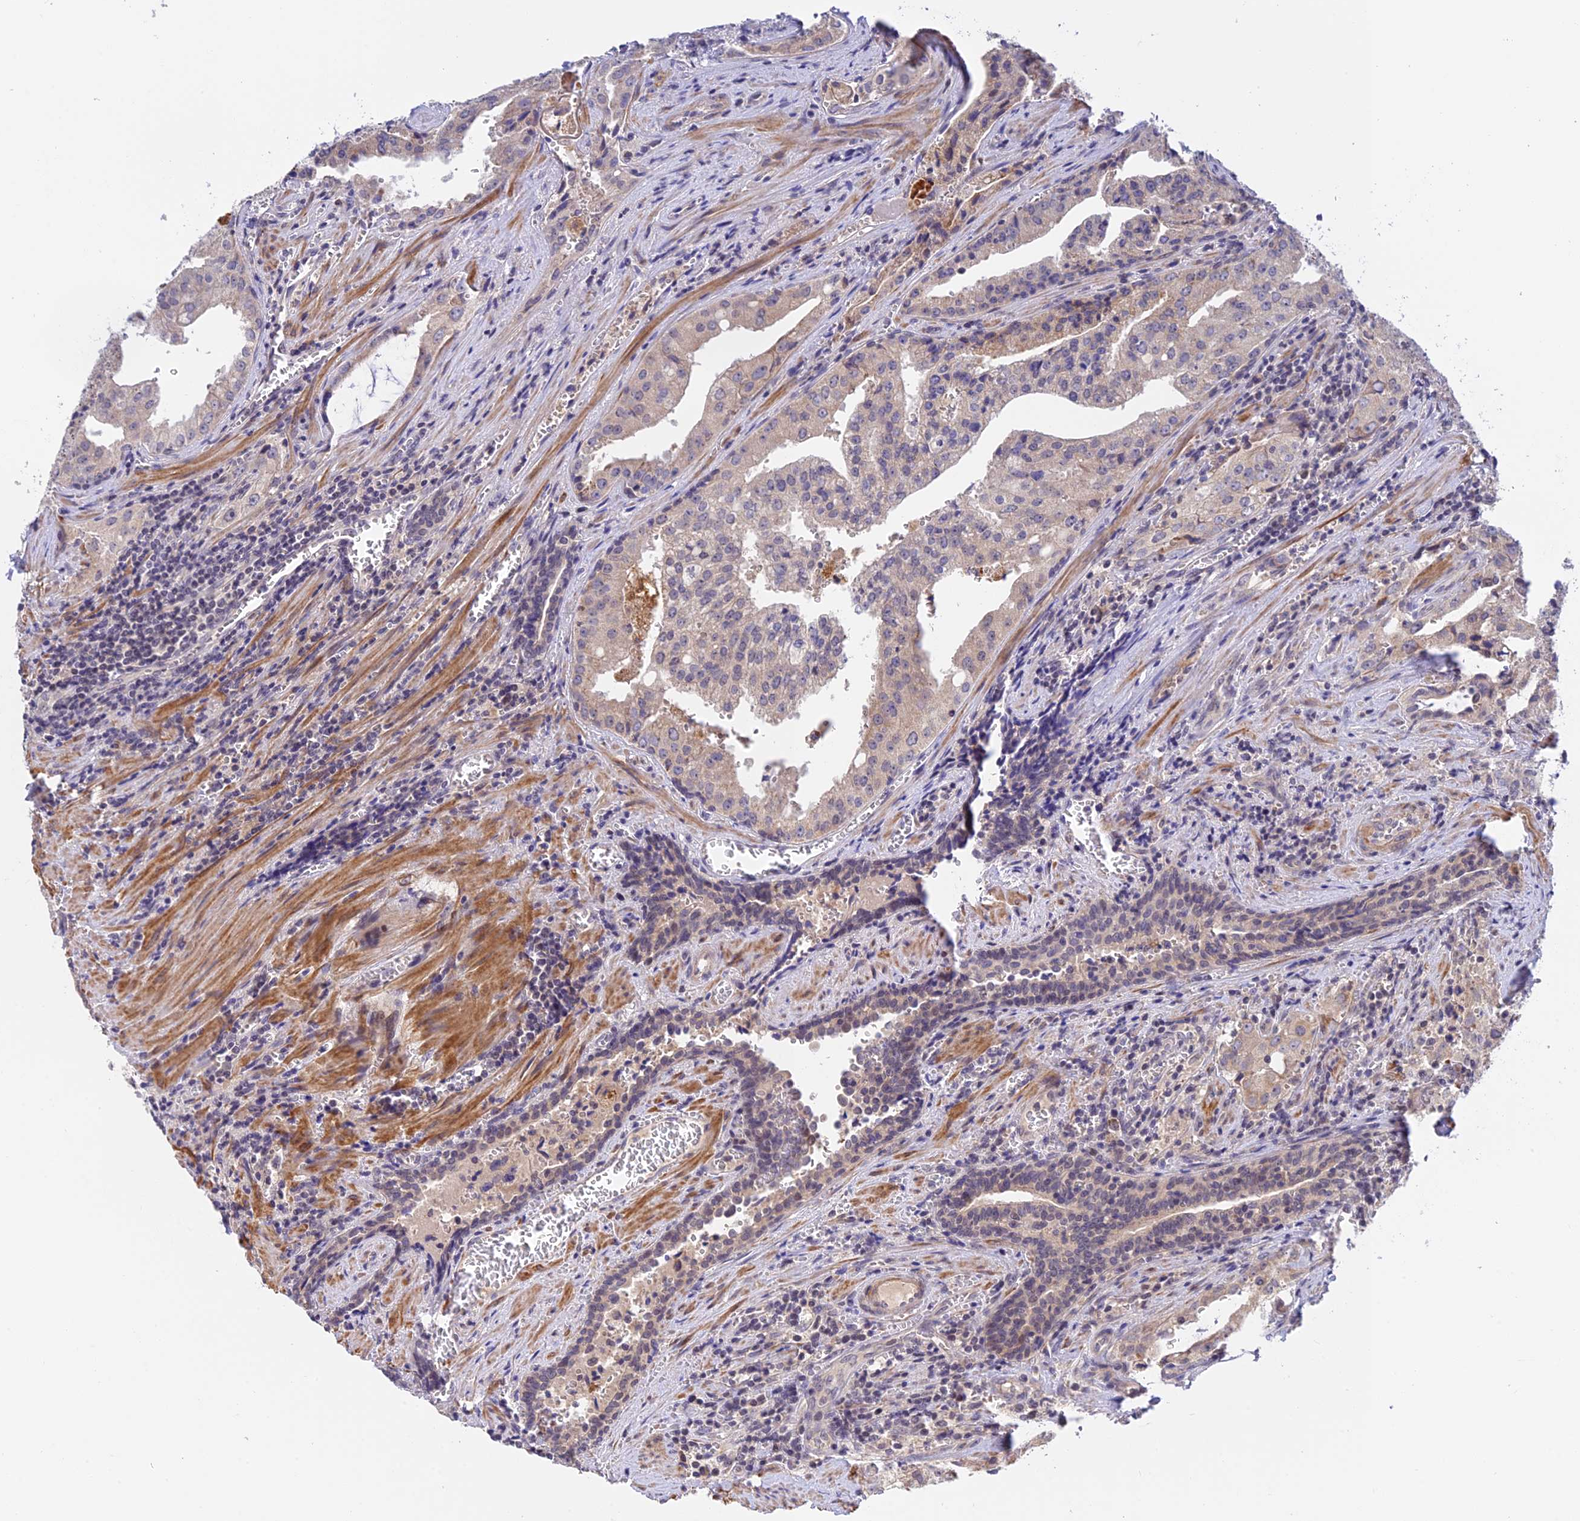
{"staining": {"intensity": "weak", "quantity": "<25%", "location": "cytoplasmic/membranous"}, "tissue": "prostate cancer", "cell_type": "Tumor cells", "image_type": "cancer", "snomed": [{"axis": "morphology", "description": "Adenocarcinoma, High grade"}, {"axis": "topography", "description": "Prostate"}], "caption": "Immunohistochemistry photomicrograph of prostate adenocarcinoma (high-grade) stained for a protein (brown), which displays no staining in tumor cells. The staining is performed using DAB brown chromogen with nuclei counter-stained in using hematoxylin.", "gene": "CWH43", "patient": {"sex": "male", "age": 68}}